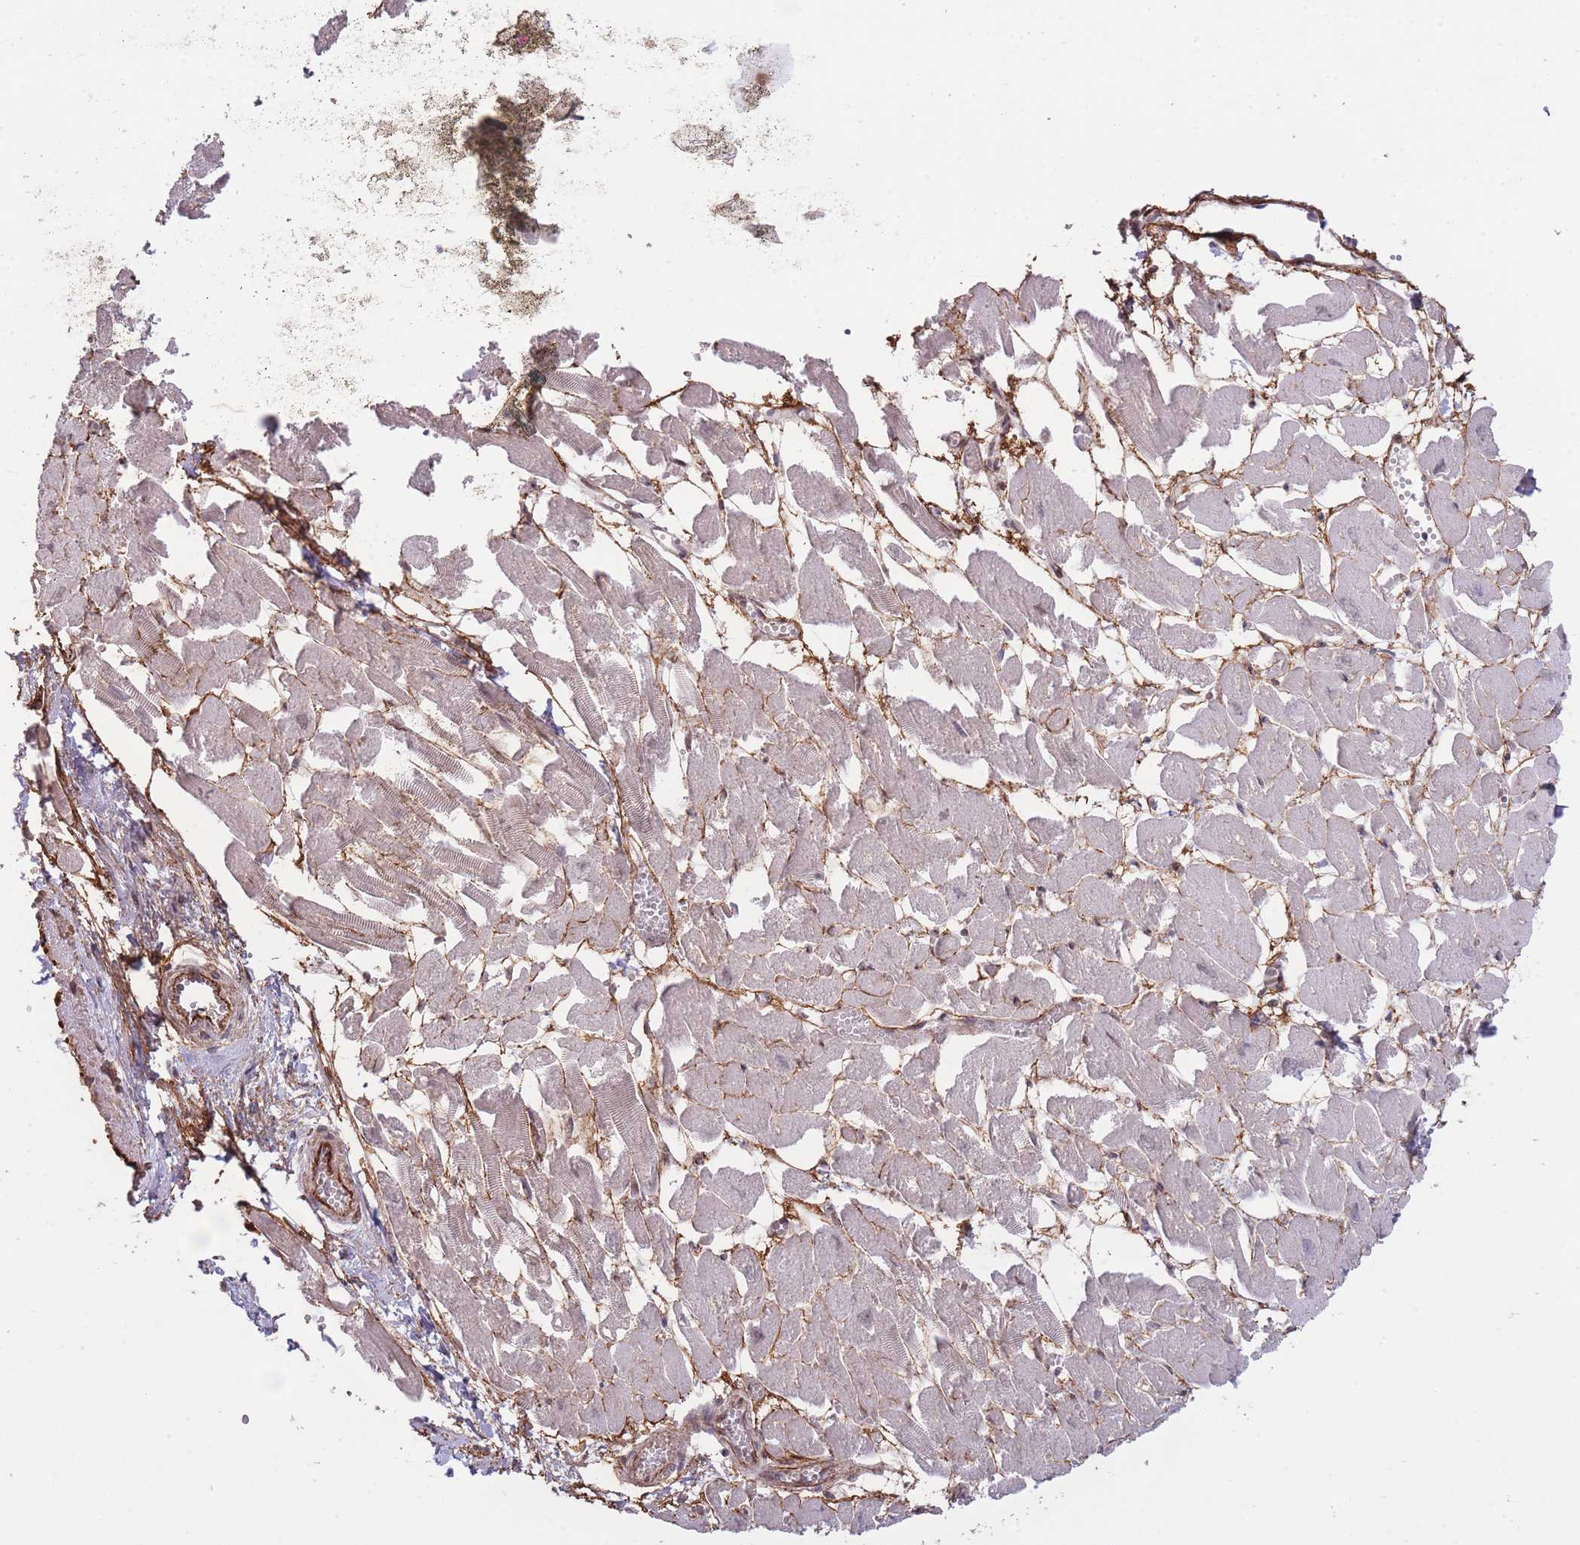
{"staining": {"intensity": "moderate", "quantity": "25%-75%", "location": "nuclear"}, "tissue": "heart muscle", "cell_type": "Cardiomyocytes", "image_type": "normal", "snomed": [{"axis": "morphology", "description": "Normal tissue, NOS"}, {"axis": "topography", "description": "Heart"}], "caption": "Moderate nuclear expression is present in approximately 25%-75% of cardiomyocytes in unremarkable heart muscle. Using DAB (brown) and hematoxylin (blue) stains, captured at high magnification using brightfield microscopy.", "gene": "CARD8", "patient": {"sex": "male", "age": 54}}